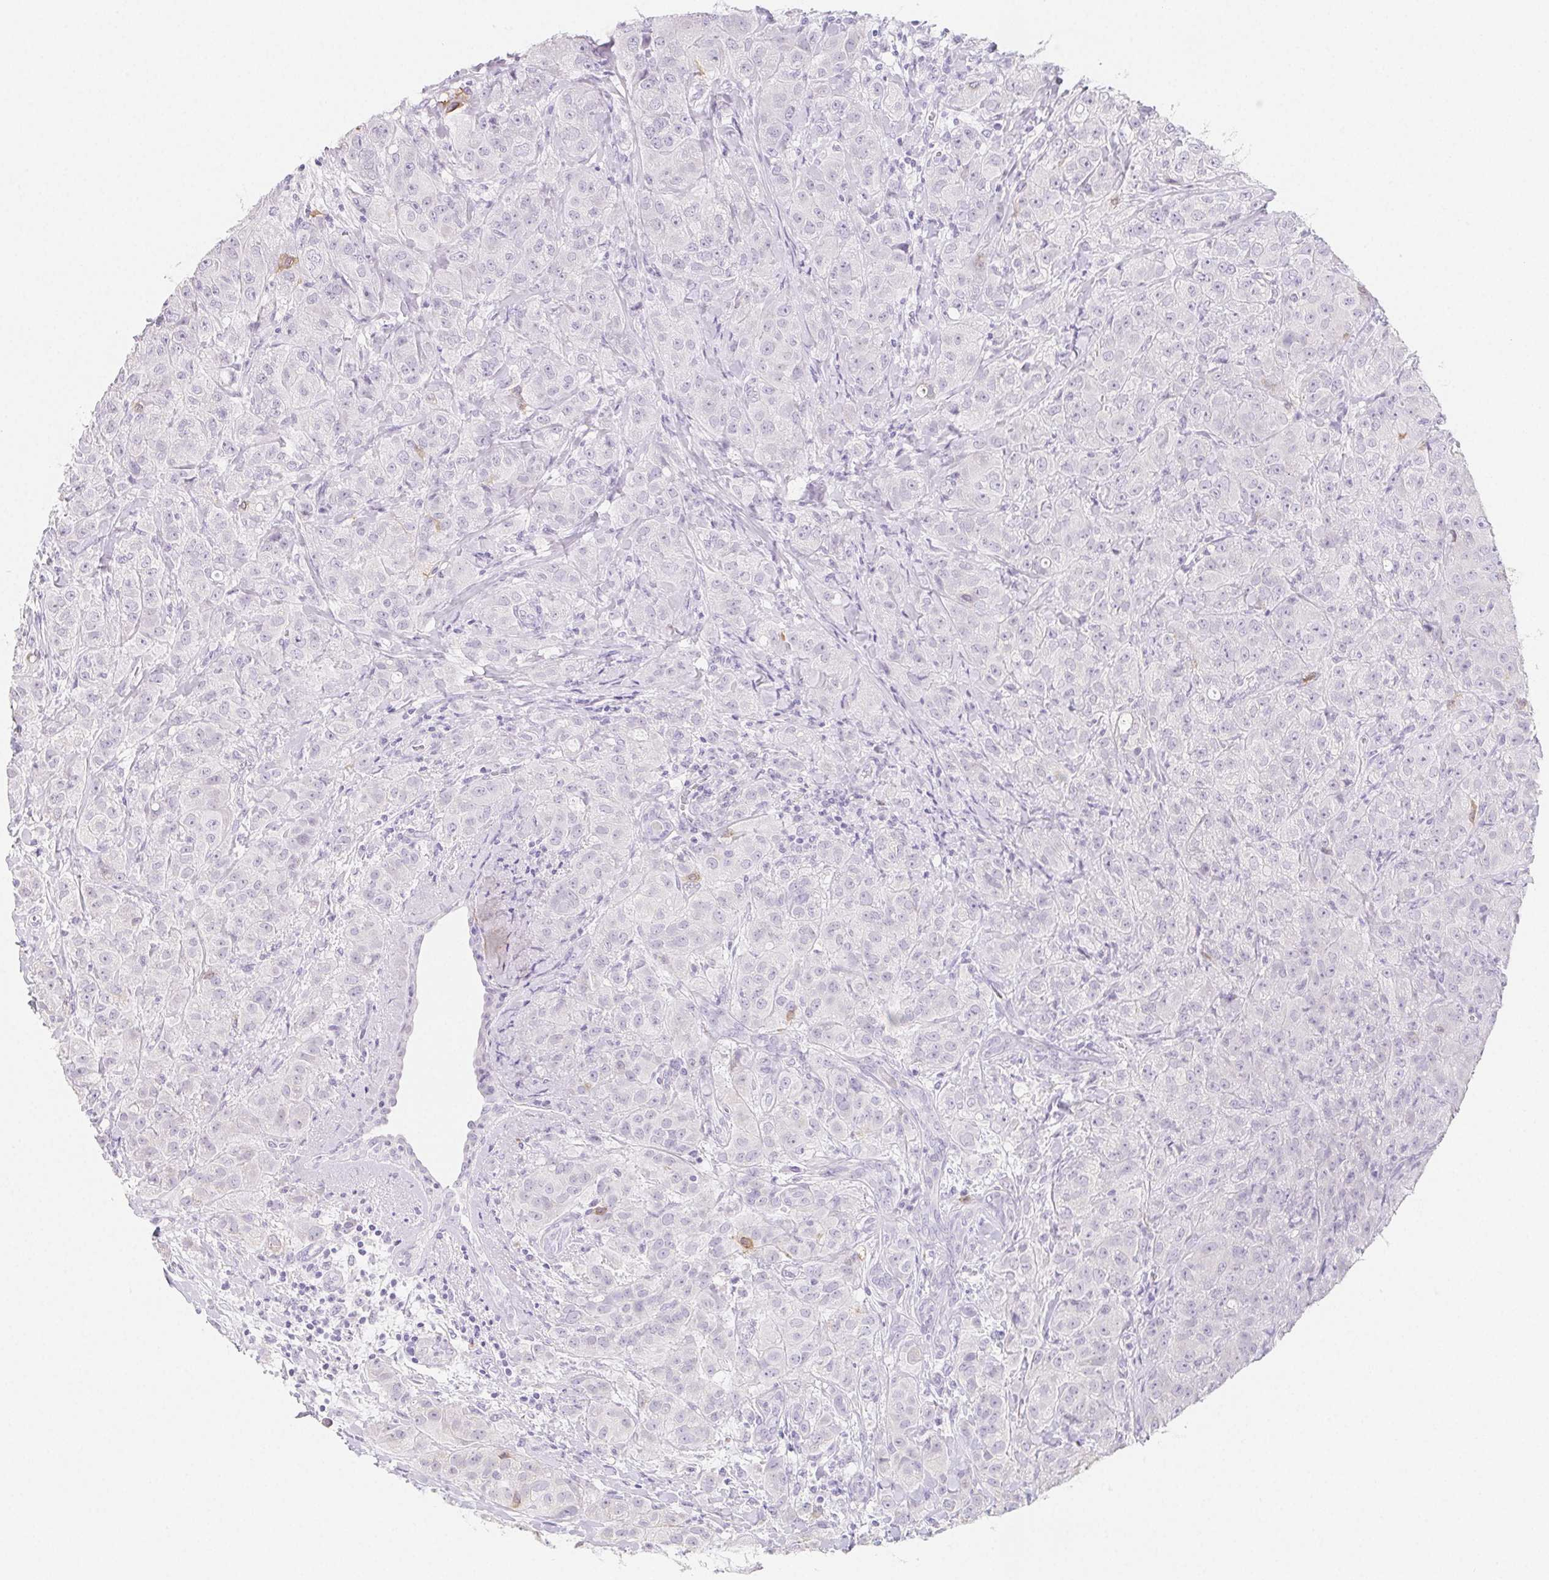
{"staining": {"intensity": "negative", "quantity": "none", "location": "none"}, "tissue": "breast cancer", "cell_type": "Tumor cells", "image_type": "cancer", "snomed": [{"axis": "morphology", "description": "Normal tissue, NOS"}, {"axis": "morphology", "description": "Duct carcinoma"}, {"axis": "topography", "description": "Breast"}], "caption": "The immunohistochemistry (IHC) histopathology image has no significant positivity in tumor cells of breast infiltrating ductal carcinoma tissue.", "gene": "ZBBX", "patient": {"sex": "female", "age": 43}}